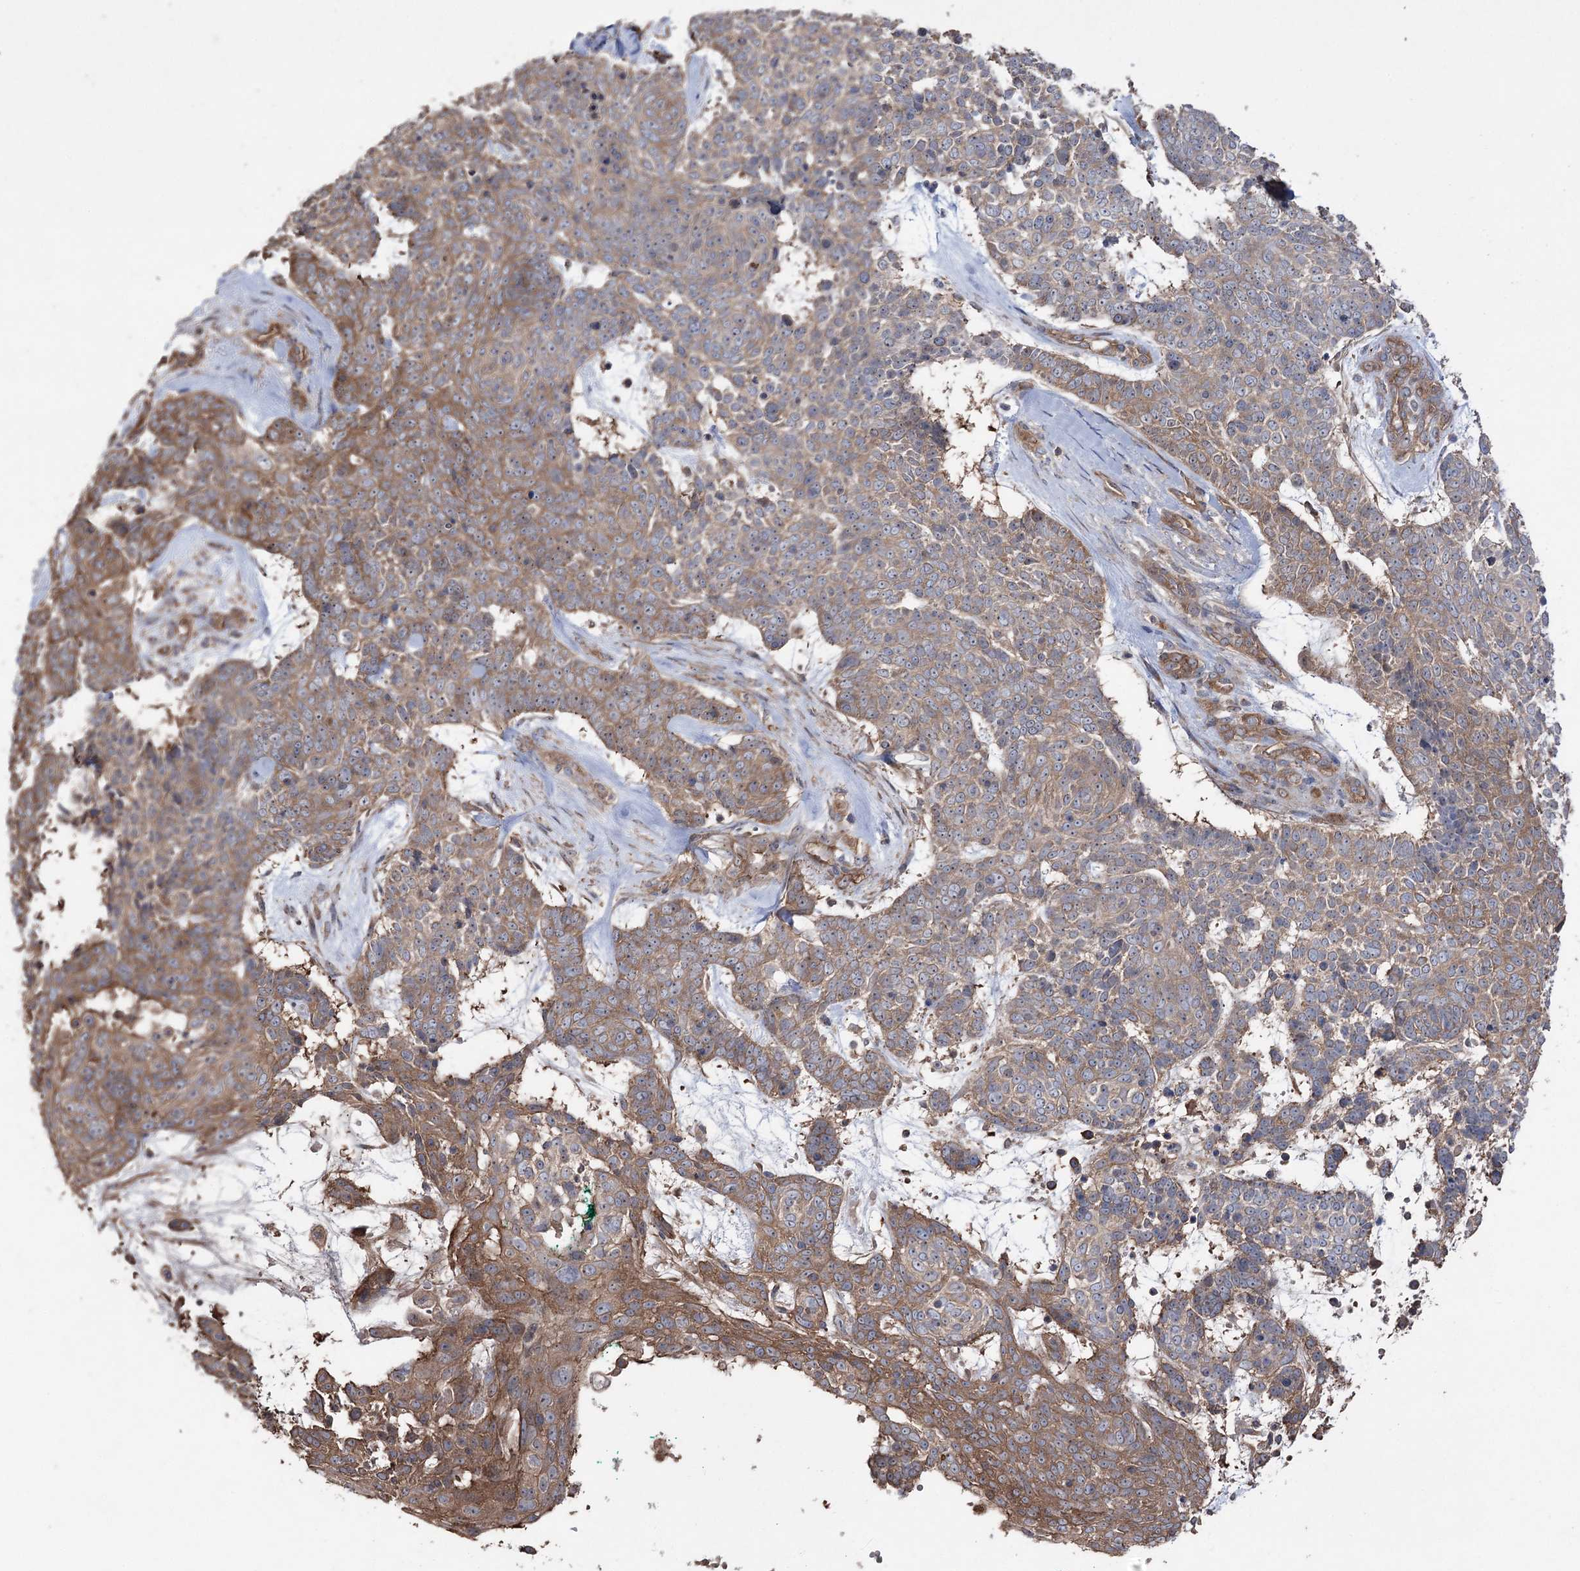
{"staining": {"intensity": "moderate", "quantity": ">75%", "location": "cytoplasmic/membranous"}, "tissue": "skin cancer", "cell_type": "Tumor cells", "image_type": "cancer", "snomed": [{"axis": "morphology", "description": "Basal cell carcinoma"}, {"axis": "topography", "description": "Skin"}], "caption": "Skin cancer (basal cell carcinoma) stained with DAB (3,3'-diaminobenzidine) immunohistochemistry shows medium levels of moderate cytoplasmic/membranous staining in approximately >75% of tumor cells. The protein of interest is shown in brown color, while the nuclei are stained blue.", "gene": "LARS2", "patient": {"sex": "female", "age": 81}}